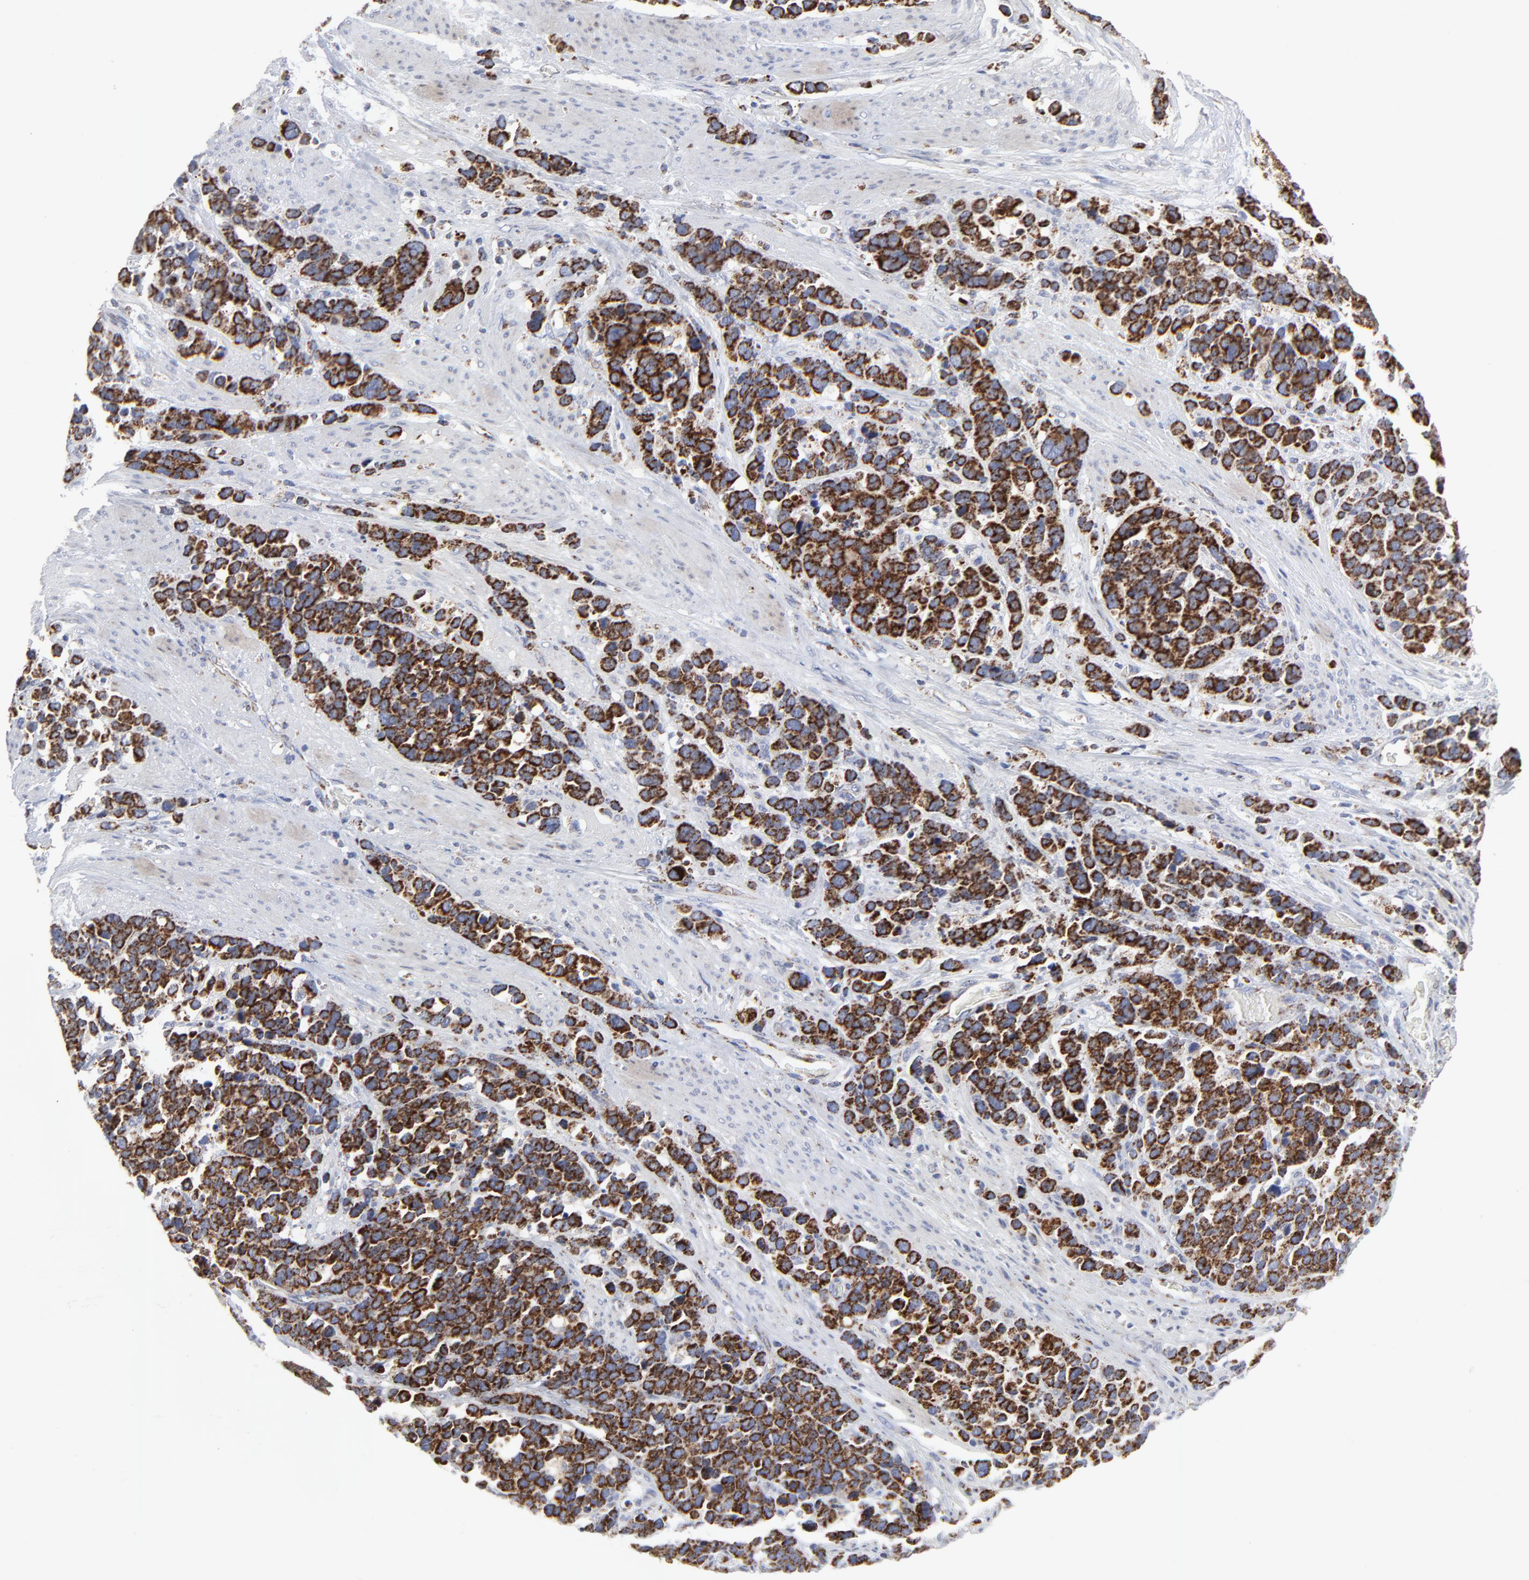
{"staining": {"intensity": "strong", "quantity": ">75%", "location": "cytoplasmic/membranous"}, "tissue": "stomach cancer", "cell_type": "Tumor cells", "image_type": "cancer", "snomed": [{"axis": "morphology", "description": "Adenocarcinoma, NOS"}, {"axis": "topography", "description": "Stomach, upper"}], "caption": "Immunohistochemistry image of human adenocarcinoma (stomach) stained for a protein (brown), which displays high levels of strong cytoplasmic/membranous staining in about >75% of tumor cells.", "gene": "TXNRD2", "patient": {"sex": "male", "age": 71}}